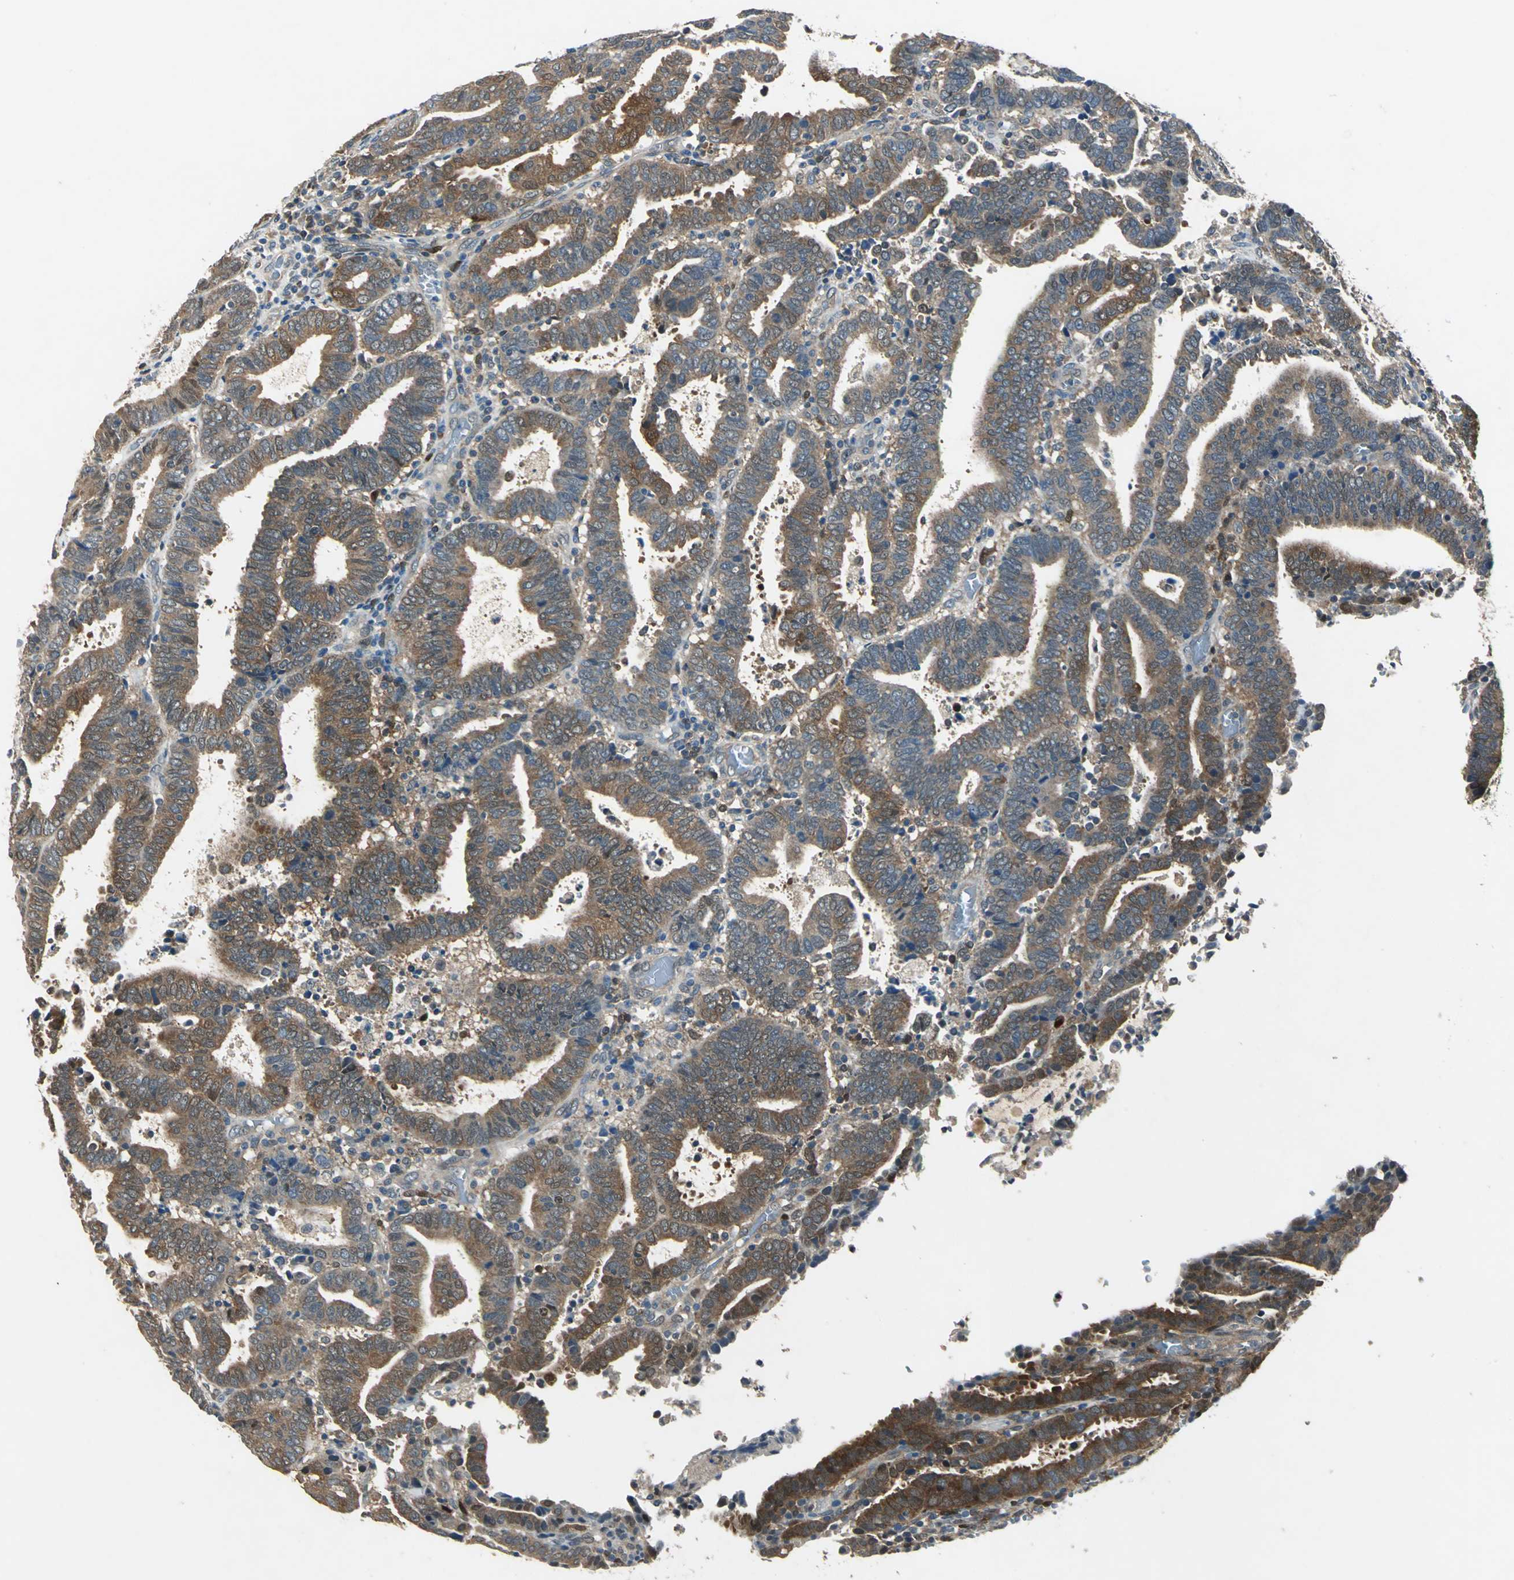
{"staining": {"intensity": "moderate", "quantity": ">75%", "location": "cytoplasmic/membranous"}, "tissue": "endometrial cancer", "cell_type": "Tumor cells", "image_type": "cancer", "snomed": [{"axis": "morphology", "description": "Adenocarcinoma, NOS"}, {"axis": "topography", "description": "Uterus"}], "caption": "IHC of endometrial cancer (adenocarcinoma) exhibits medium levels of moderate cytoplasmic/membranous expression in about >75% of tumor cells. (DAB (3,3'-diaminobenzidine) IHC with brightfield microscopy, high magnification).", "gene": "RRM2B", "patient": {"sex": "female", "age": 83}}